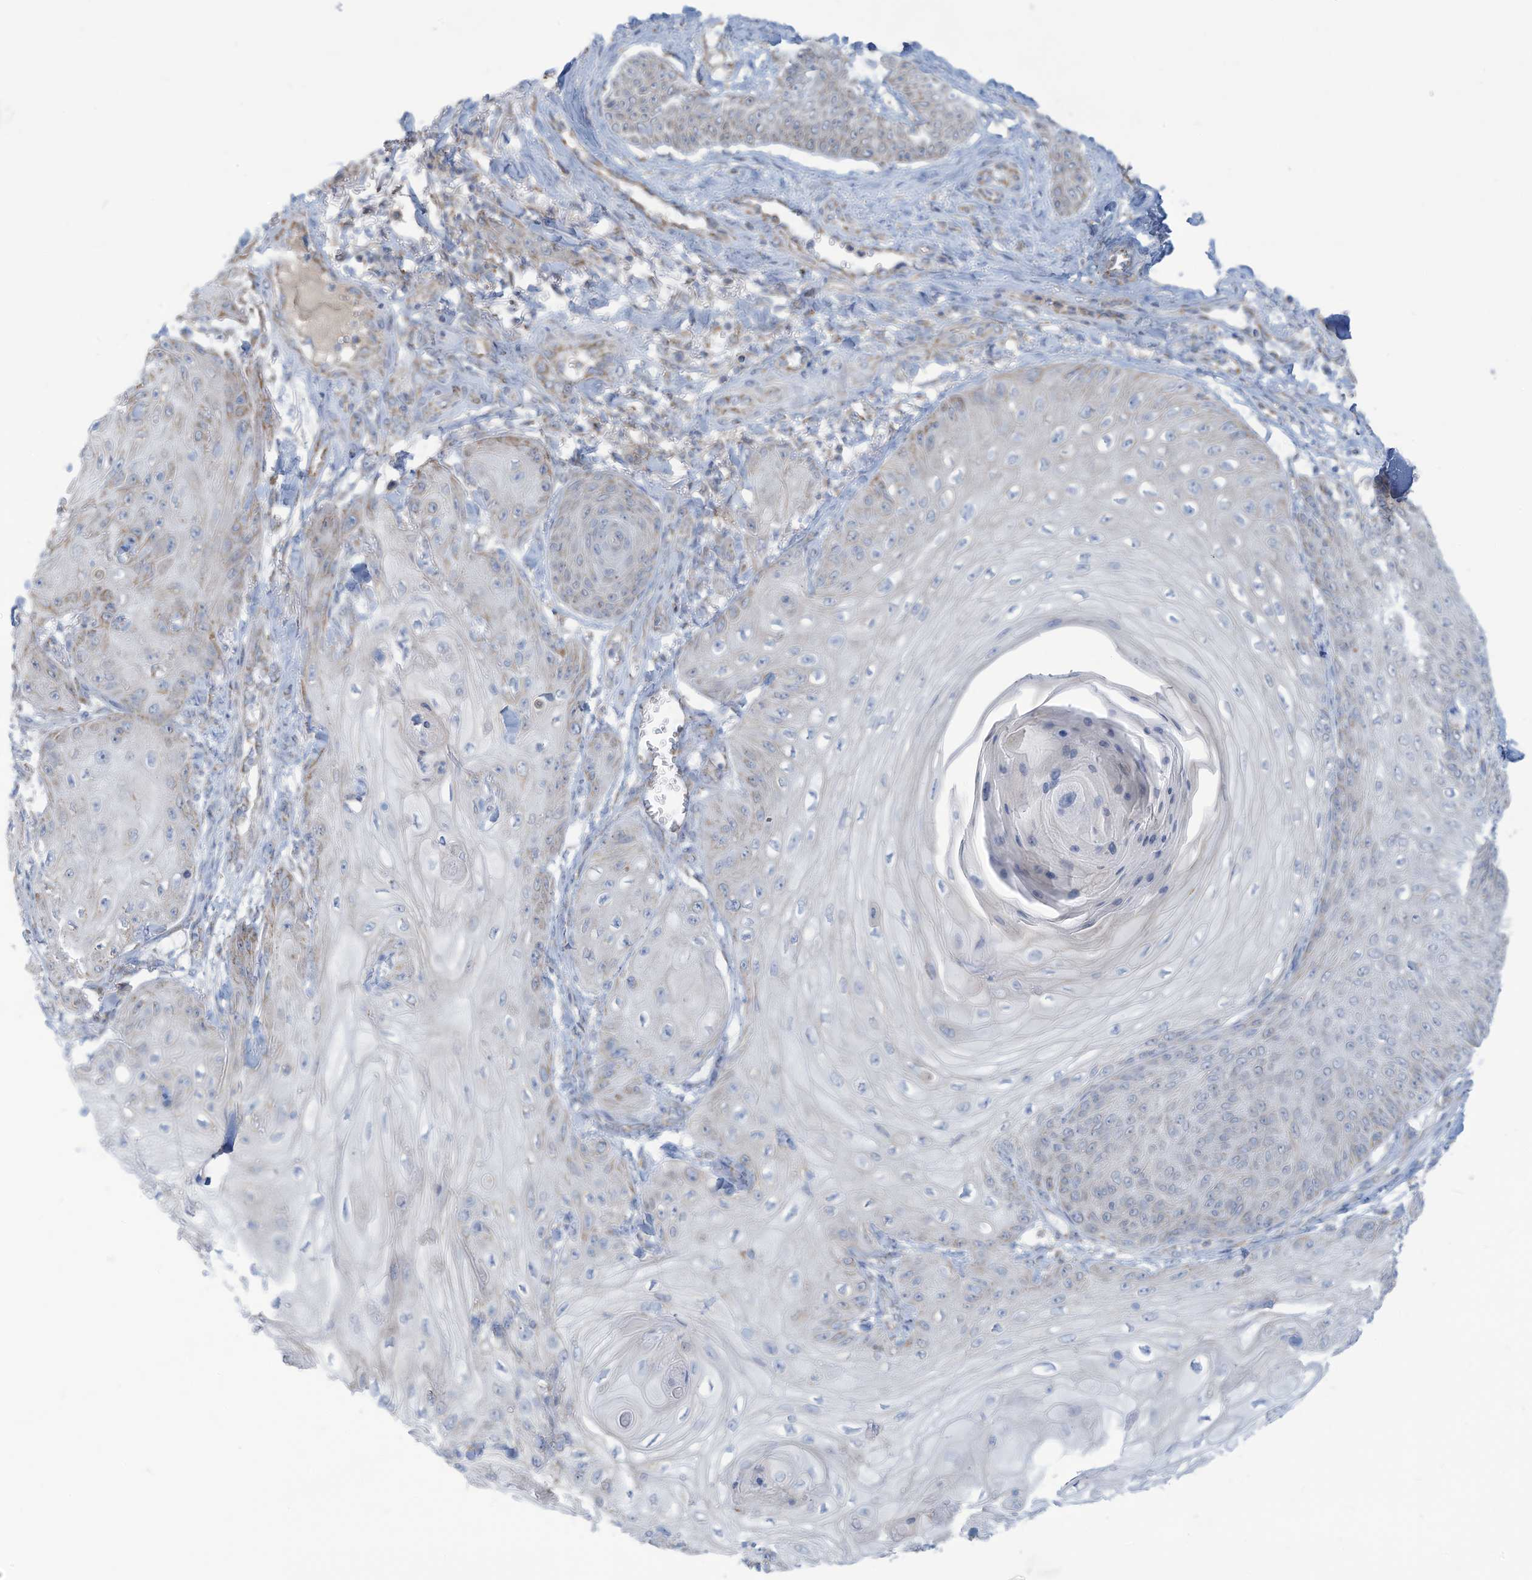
{"staining": {"intensity": "moderate", "quantity": "<25%", "location": "cytoplasmic/membranous"}, "tissue": "skin cancer", "cell_type": "Tumor cells", "image_type": "cancer", "snomed": [{"axis": "morphology", "description": "Squamous cell carcinoma, NOS"}, {"axis": "topography", "description": "Skin"}], "caption": "Tumor cells display moderate cytoplasmic/membranous staining in approximately <25% of cells in skin cancer. The protein of interest is shown in brown color, while the nuclei are stained blue.", "gene": "NLN", "patient": {"sex": "male", "age": 74}}